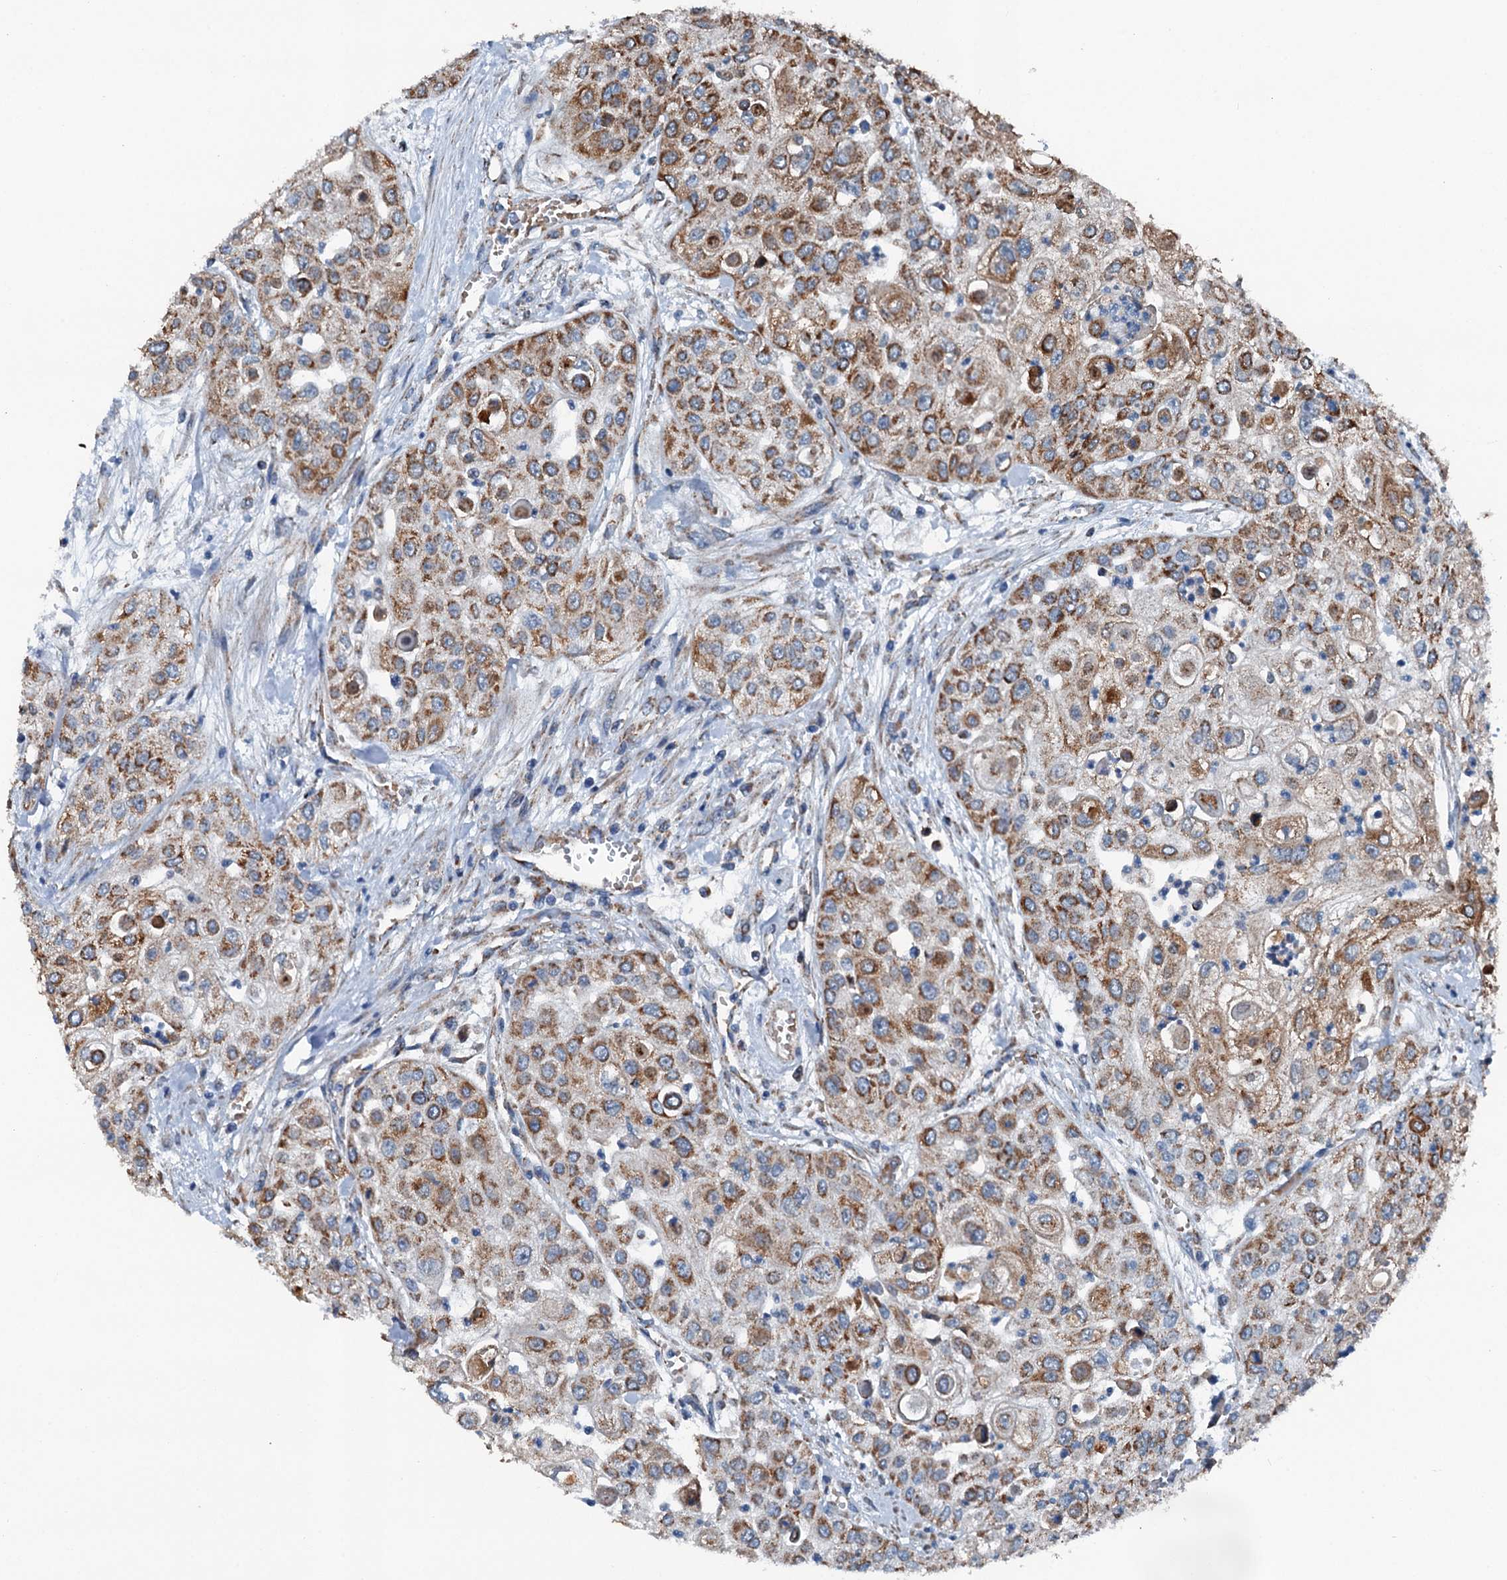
{"staining": {"intensity": "strong", "quantity": ">75%", "location": "cytoplasmic/membranous"}, "tissue": "urothelial cancer", "cell_type": "Tumor cells", "image_type": "cancer", "snomed": [{"axis": "morphology", "description": "Urothelial carcinoma, High grade"}, {"axis": "topography", "description": "Urinary bladder"}], "caption": "Immunohistochemical staining of human urothelial carcinoma (high-grade) demonstrates strong cytoplasmic/membranous protein positivity in about >75% of tumor cells.", "gene": "TRPT1", "patient": {"sex": "female", "age": 79}}